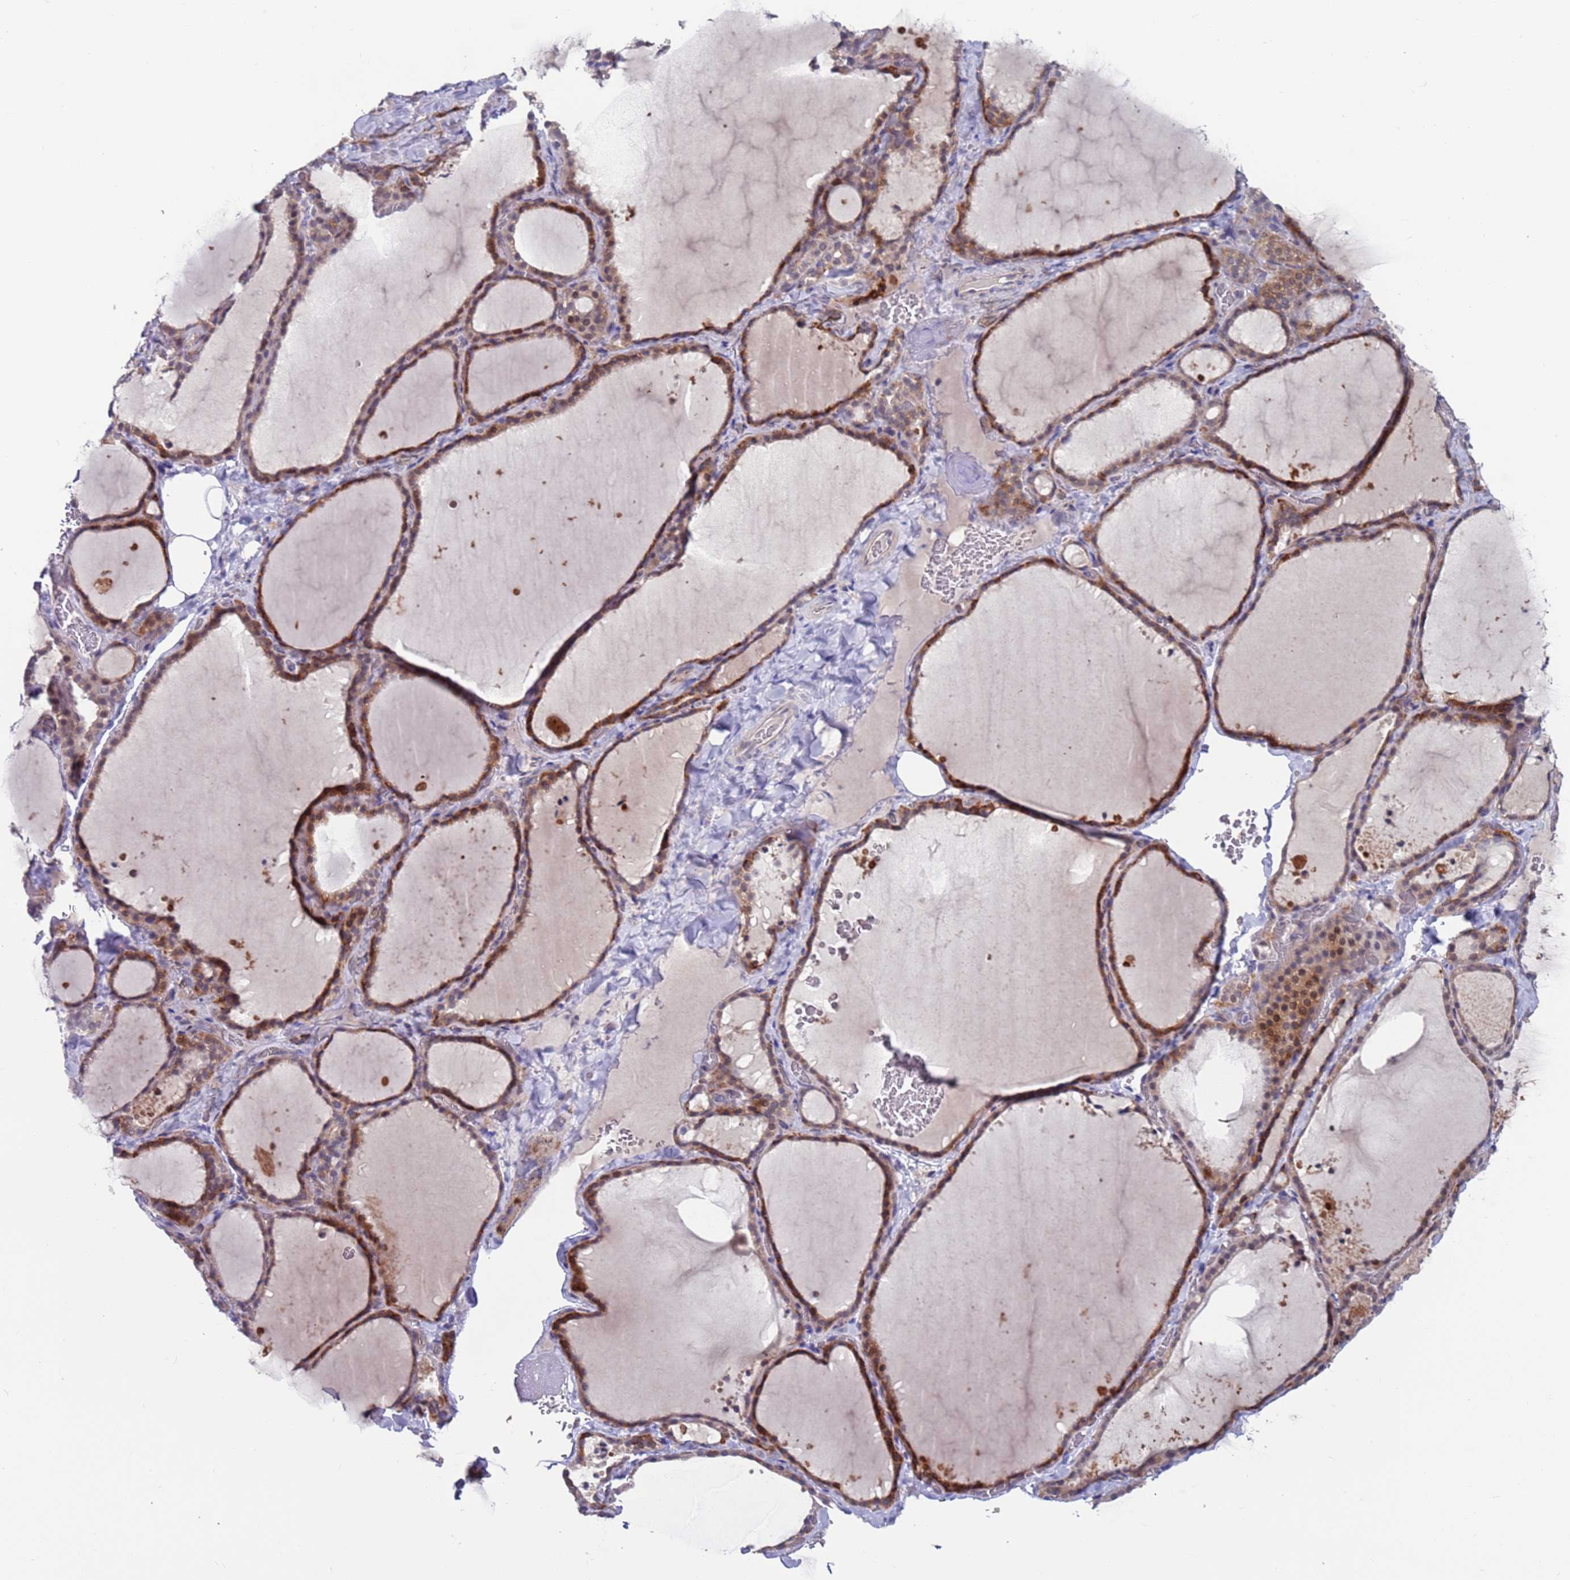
{"staining": {"intensity": "moderate", "quantity": "<25%", "location": "cytoplasmic/membranous,nuclear"}, "tissue": "thyroid gland", "cell_type": "Glandular cells", "image_type": "normal", "snomed": [{"axis": "morphology", "description": "Normal tissue, NOS"}, {"axis": "topography", "description": "Thyroid gland"}], "caption": "Immunohistochemistry (IHC) photomicrograph of unremarkable thyroid gland: thyroid gland stained using IHC shows low levels of moderate protein expression localized specifically in the cytoplasmic/membranous,nuclear of glandular cells, appearing as a cytoplasmic/membranous,nuclear brown color.", "gene": "FBXO27", "patient": {"sex": "female", "age": 22}}